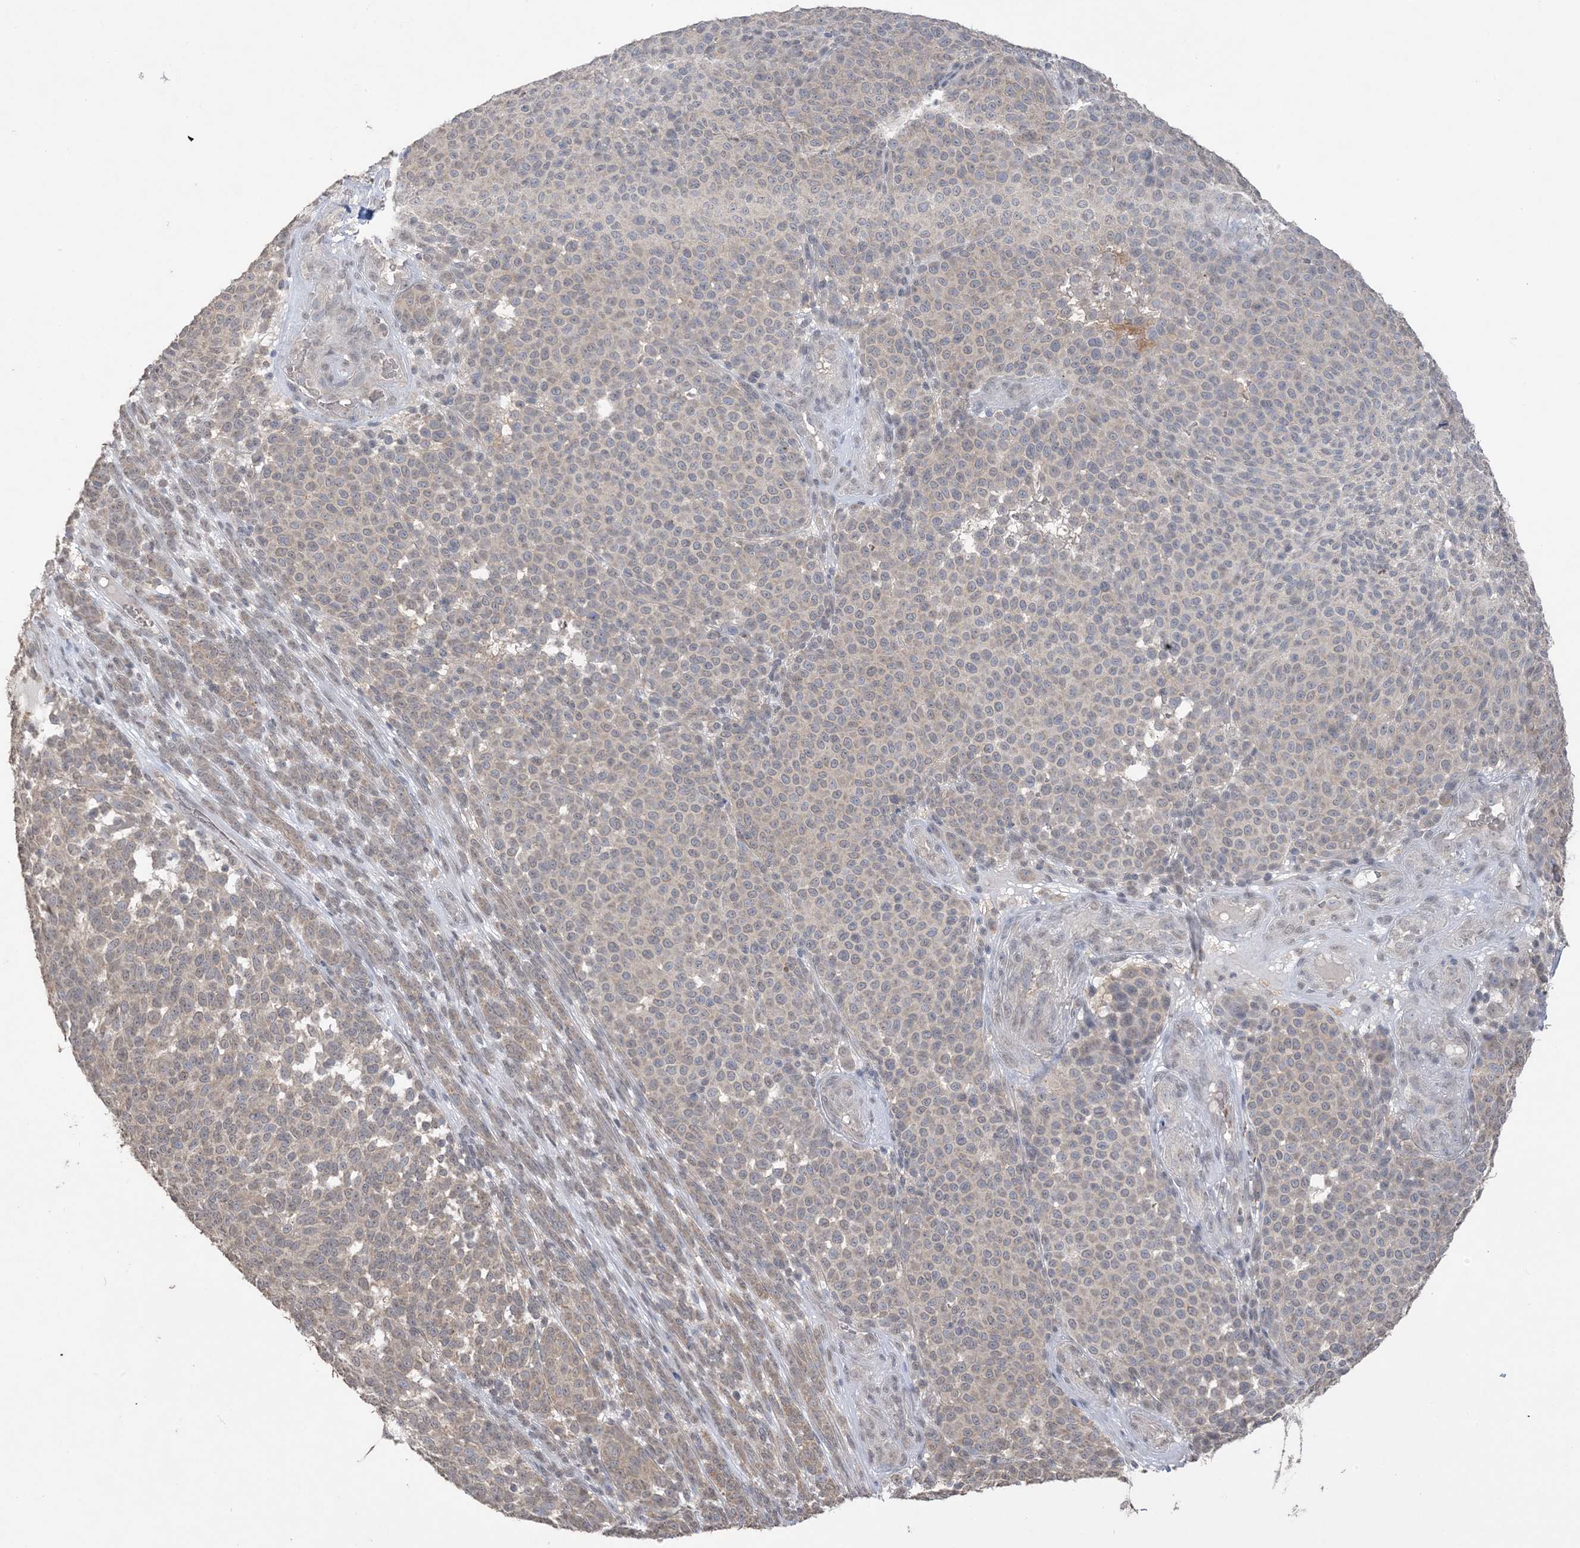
{"staining": {"intensity": "weak", "quantity": "25%-75%", "location": "cytoplasmic/membranous"}, "tissue": "melanoma", "cell_type": "Tumor cells", "image_type": "cancer", "snomed": [{"axis": "morphology", "description": "Malignant melanoma, NOS"}, {"axis": "topography", "description": "Skin"}], "caption": "Protein expression analysis of malignant melanoma shows weak cytoplasmic/membranous staining in approximately 25%-75% of tumor cells.", "gene": "XRN1", "patient": {"sex": "male", "age": 49}}